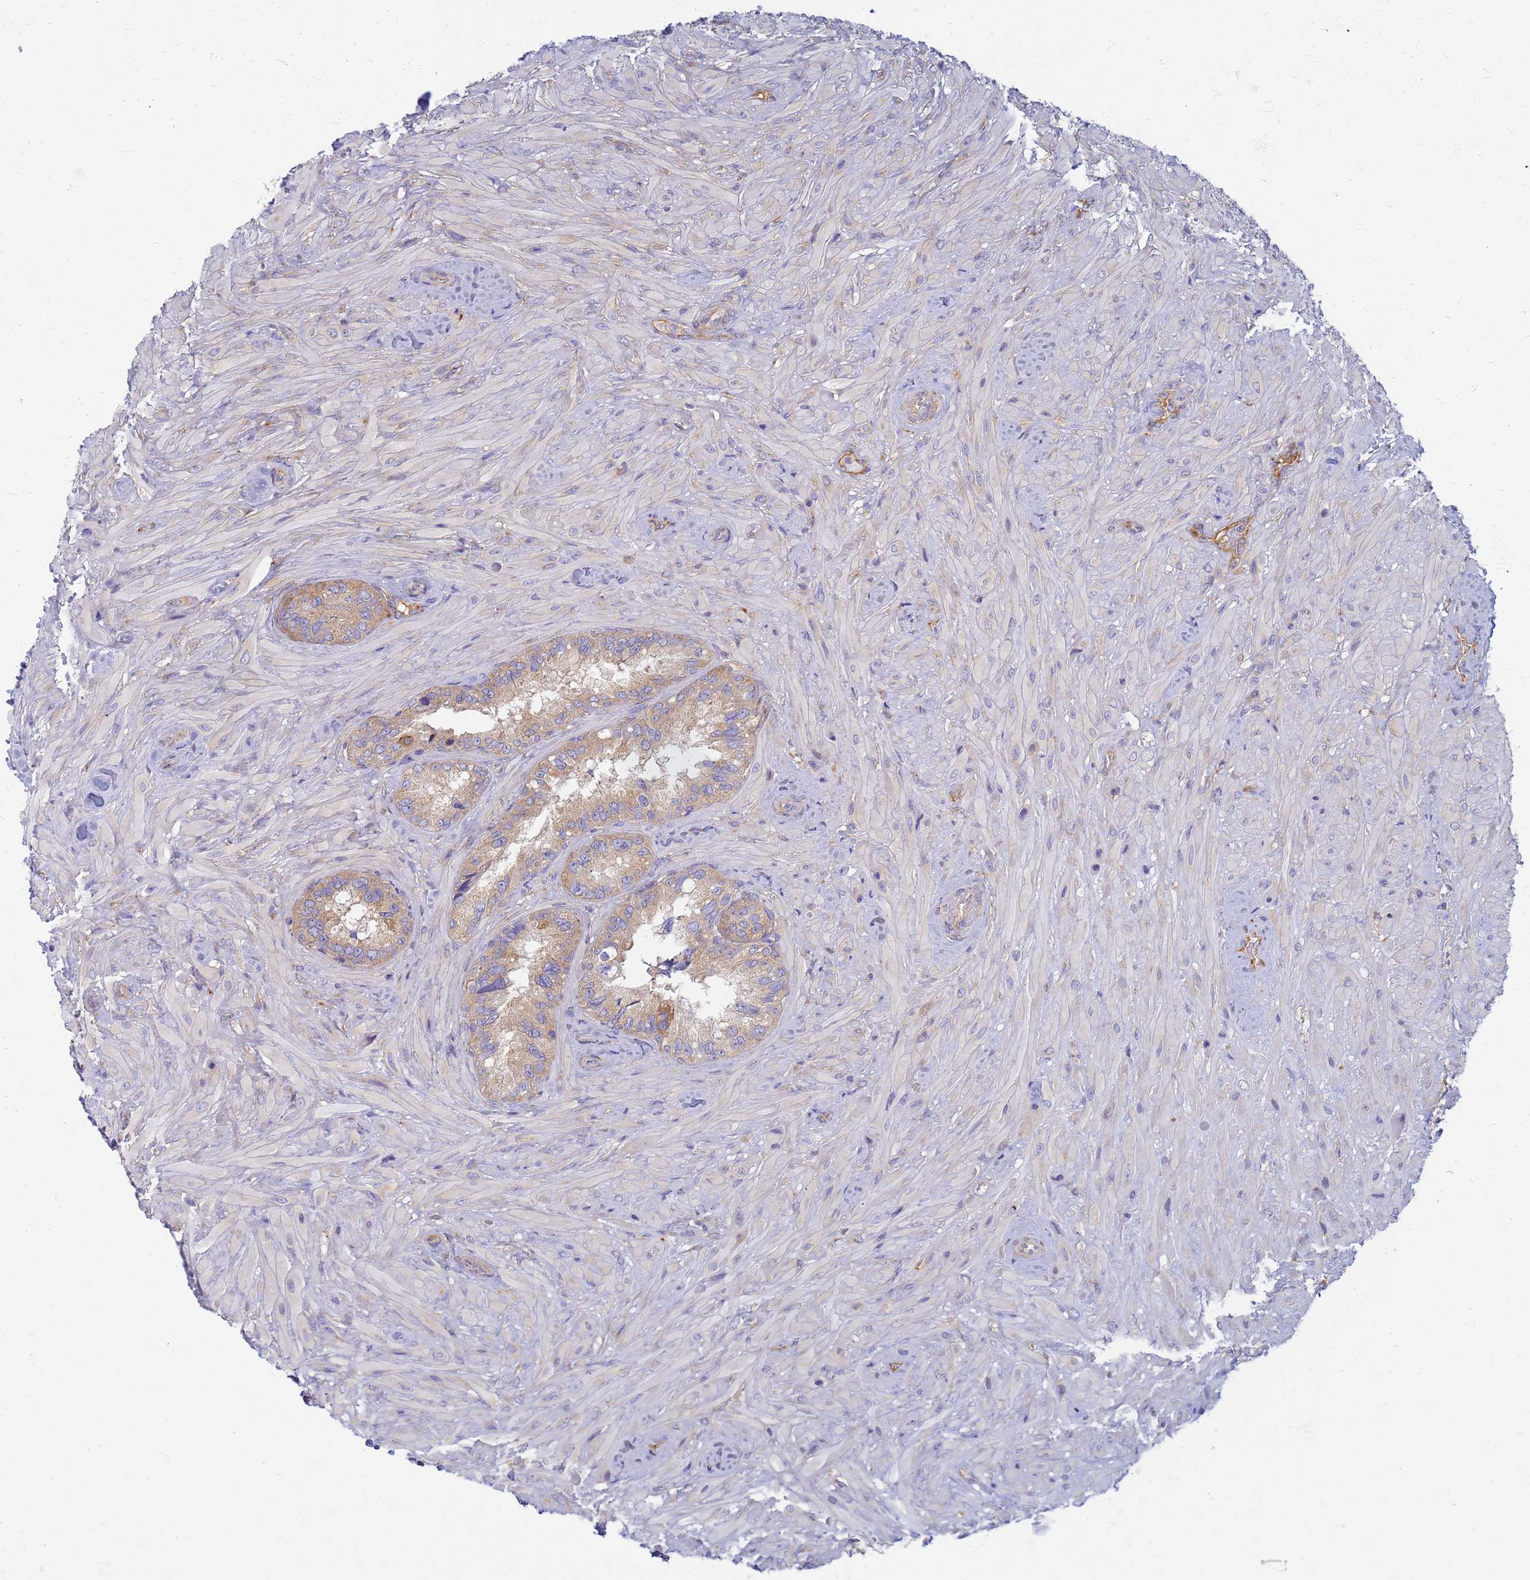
{"staining": {"intensity": "moderate", "quantity": ">75%", "location": "cytoplasmic/membranous"}, "tissue": "seminal vesicle", "cell_type": "Glandular cells", "image_type": "normal", "snomed": [{"axis": "morphology", "description": "Normal tissue, NOS"}, {"axis": "topography", "description": "Seminal veicle"}, {"axis": "topography", "description": "Peripheral nerve tissue"}], "caption": "Protein staining displays moderate cytoplasmic/membranous expression in approximately >75% of glandular cells in benign seminal vesicle.", "gene": "EEA1", "patient": {"sex": "male", "age": 67}}